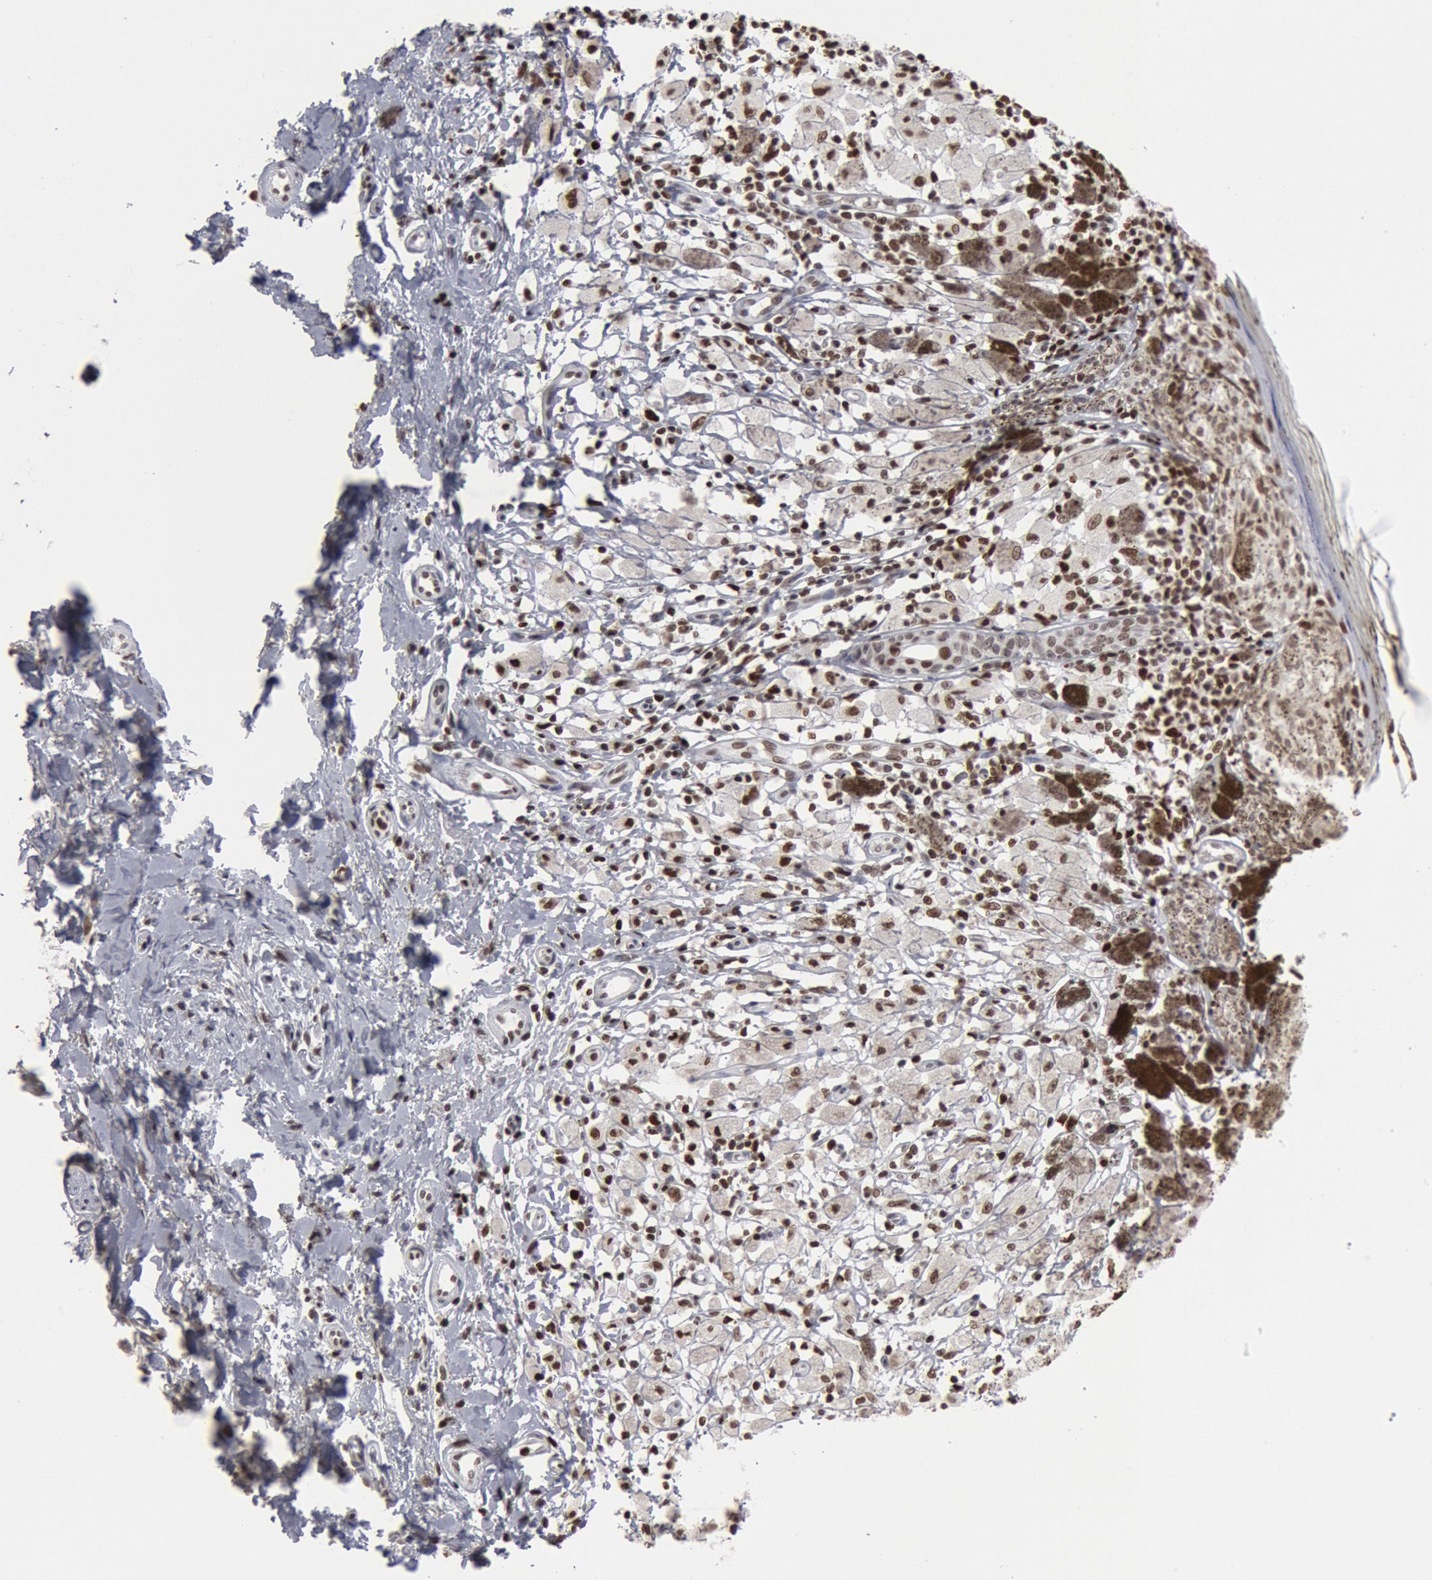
{"staining": {"intensity": "strong", "quantity": ">75%", "location": "nuclear"}, "tissue": "melanoma", "cell_type": "Tumor cells", "image_type": "cancer", "snomed": [{"axis": "morphology", "description": "Malignant melanoma, NOS"}, {"axis": "topography", "description": "Skin"}], "caption": "Melanoma was stained to show a protein in brown. There is high levels of strong nuclear positivity in about >75% of tumor cells.", "gene": "SUB1", "patient": {"sex": "male", "age": 88}}